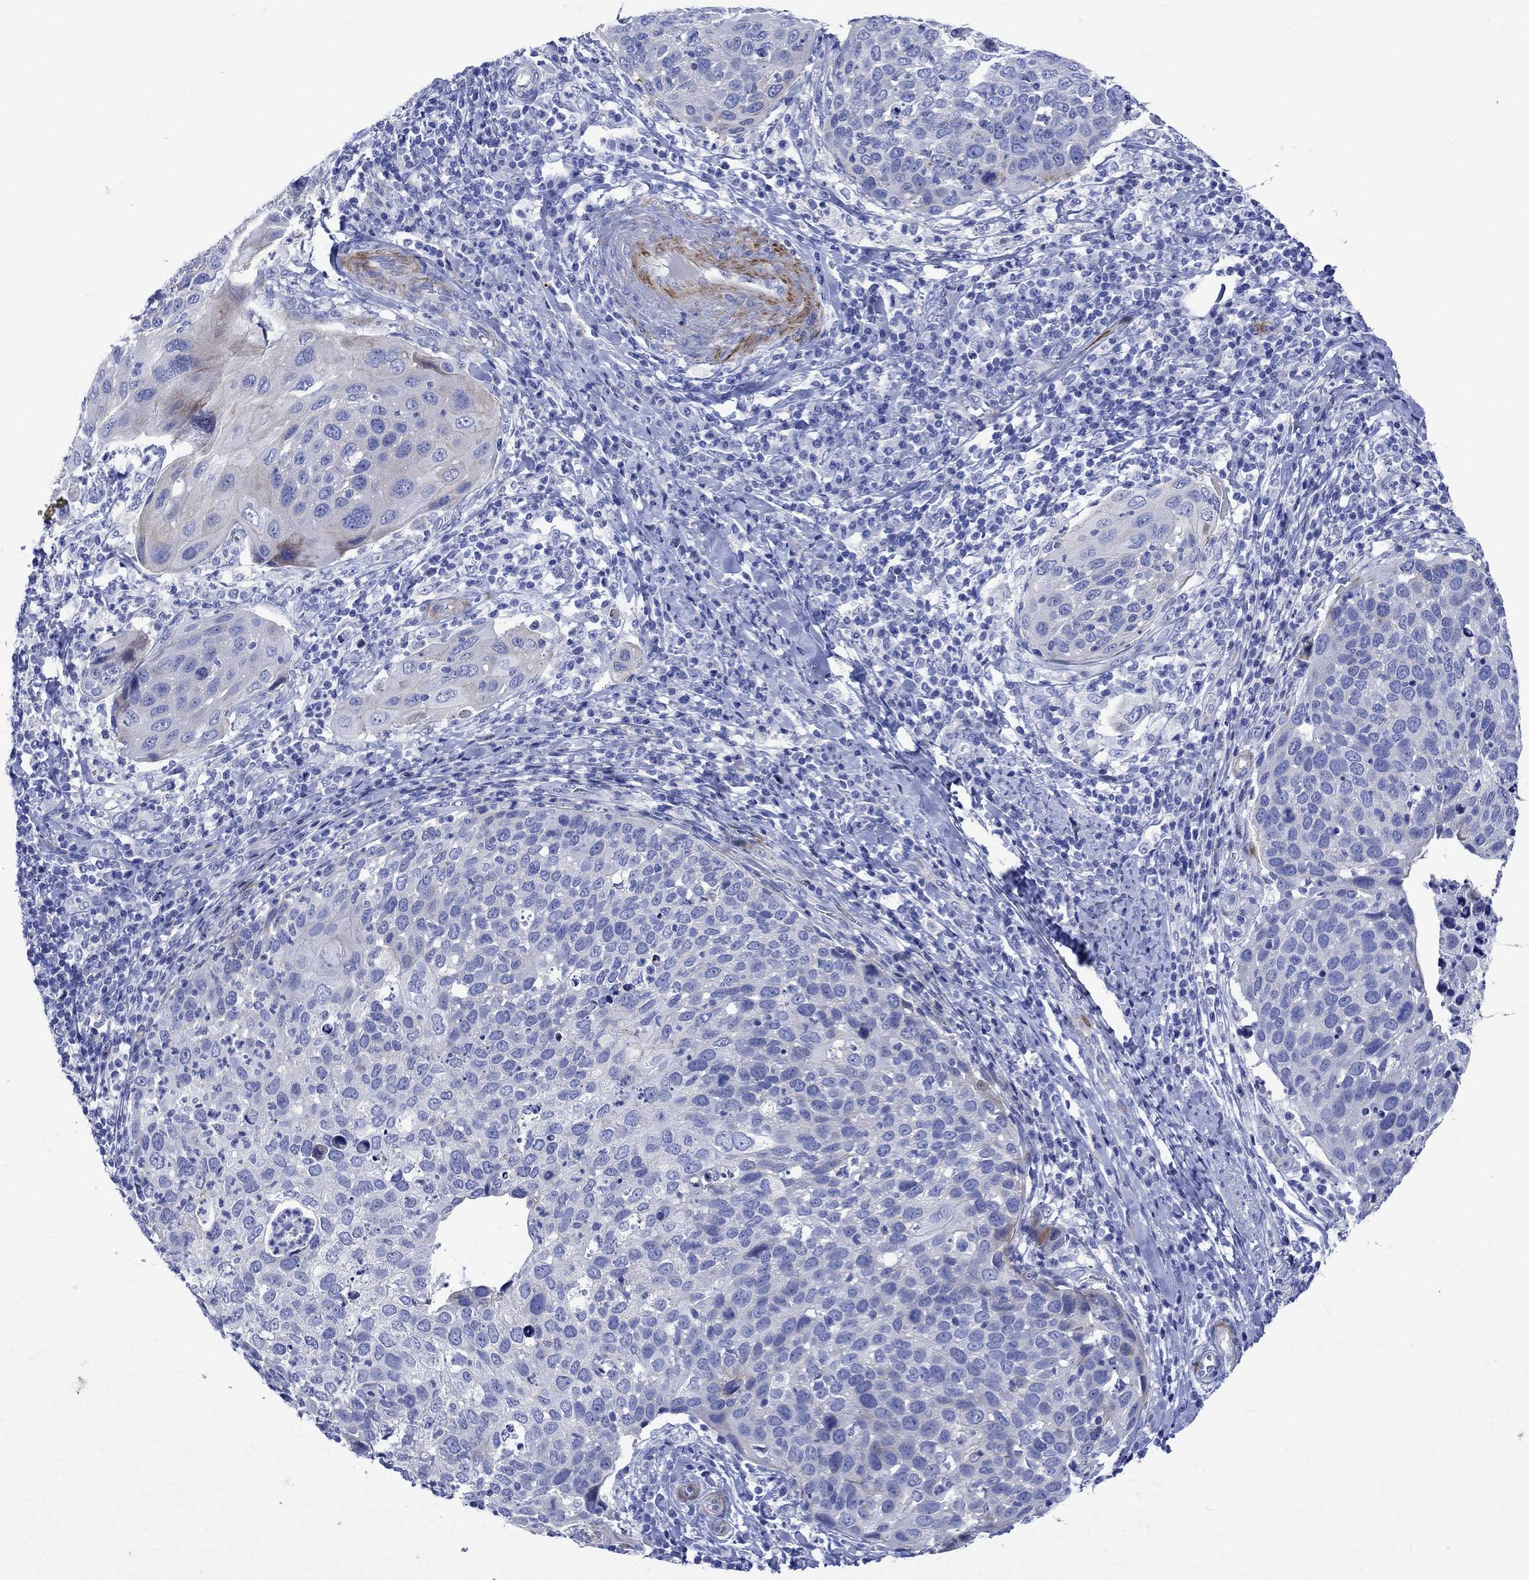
{"staining": {"intensity": "negative", "quantity": "none", "location": "none"}, "tissue": "cervical cancer", "cell_type": "Tumor cells", "image_type": "cancer", "snomed": [{"axis": "morphology", "description": "Squamous cell carcinoma, NOS"}, {"axis": "topography", "description": "Cervix"}], "caption": "This is a histopathology image of IHC staining of cervical cancer (squamous cell carcinoma), which shows no expression in tumor cells. (DAB (3,3'-diaminobenzidine) immunohistochemistry visualized using brightfield microscopy, high magnification).", "gene": "PARVB", "patient": {"sex": "female", "age": 54}}